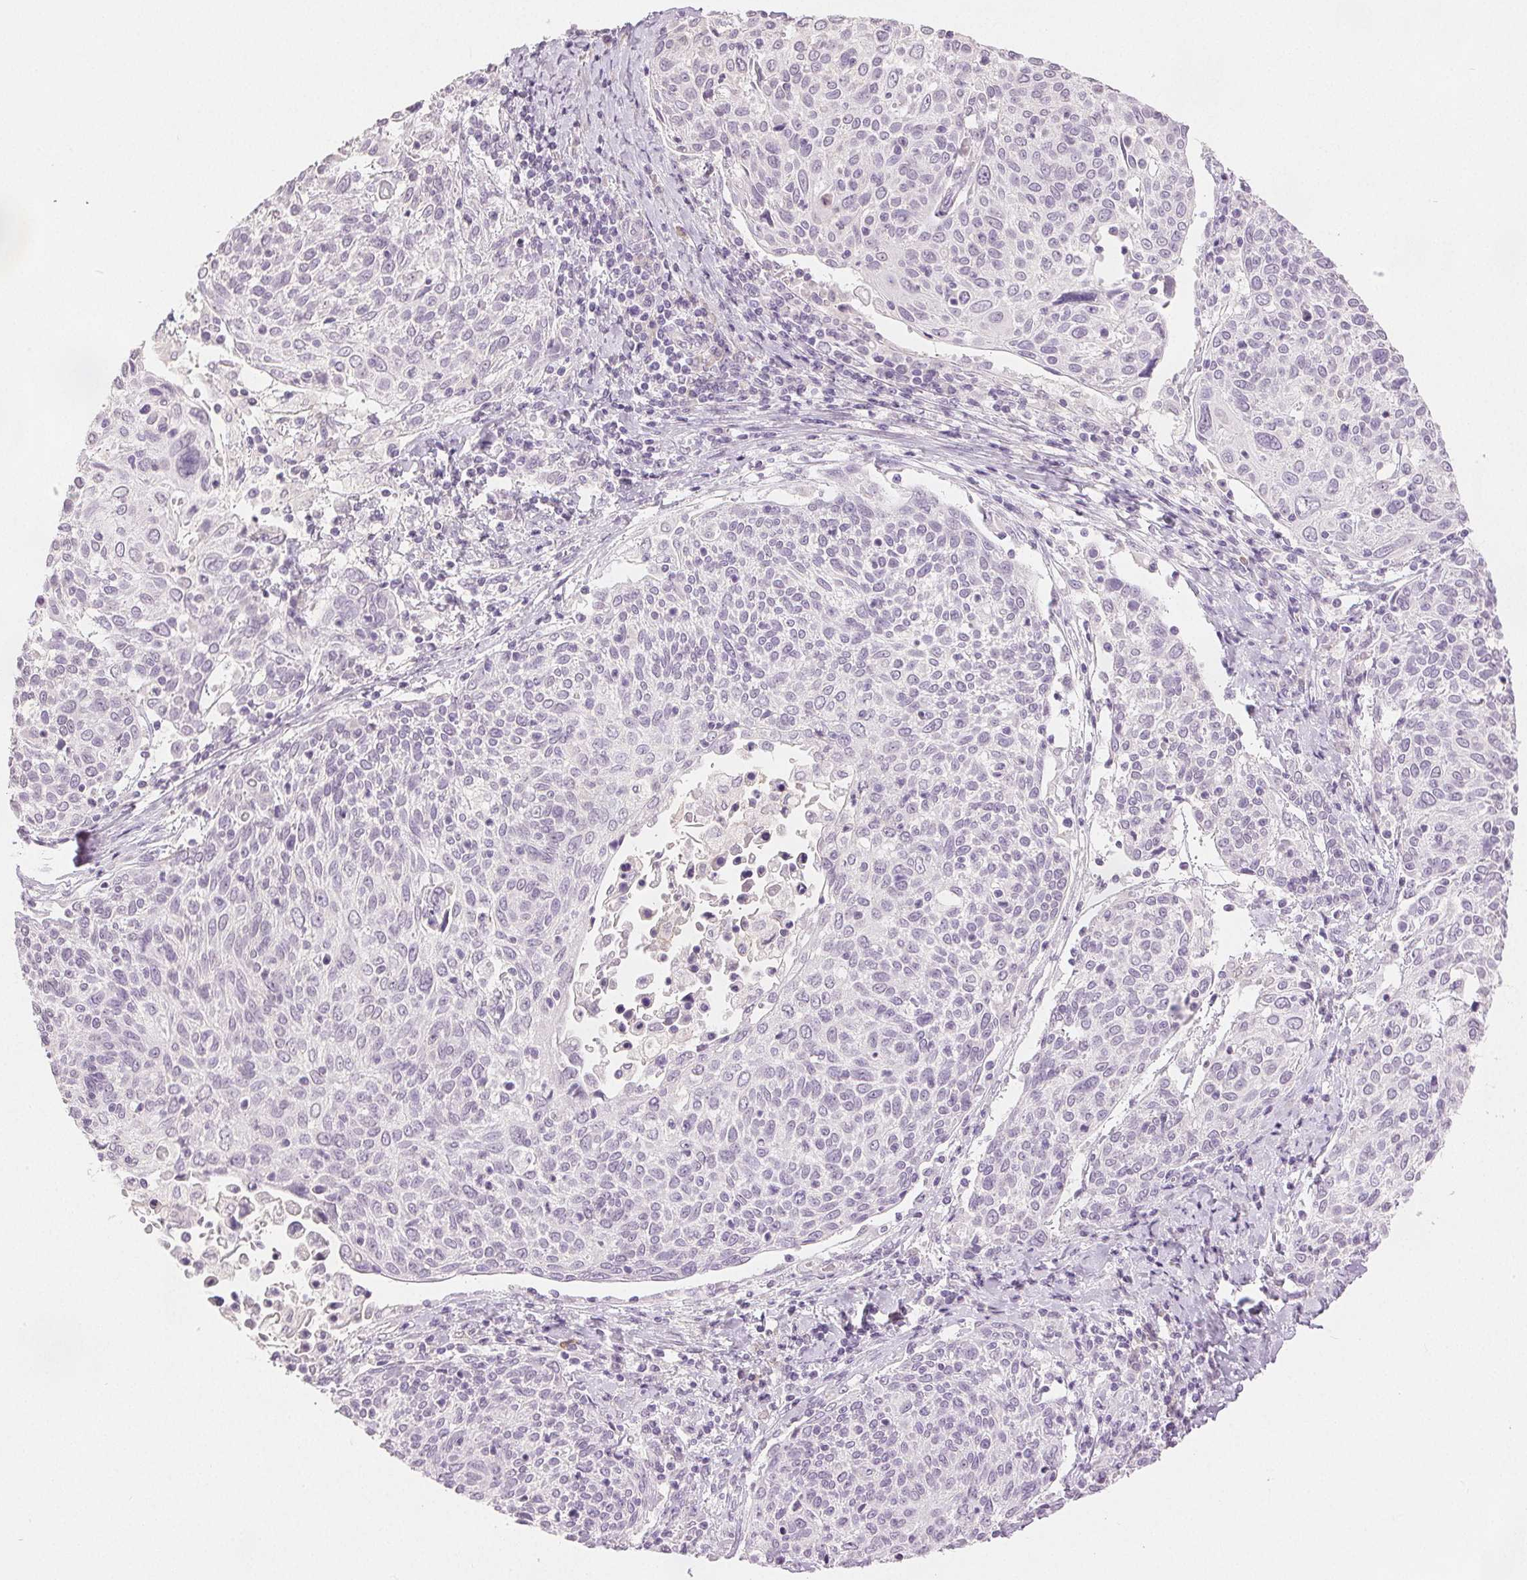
{"staining": {"intensity": "negative", "quantity": "none", "location": "none"}, "tissue": "cervical cancer", "cell_type": "Tumor cells", "image_type": "cancer", "snomed": [{"axis": "morphology", "description": "Squamous cell carcinoma, NOS"}, {"axis": "topography", "description": "Cervix"}], "caption": "This photomicrograph is of cervical cancer (squamous cell carcinoma) stained with immunohistochemistry to label a protein in brown with the nuclei are counter-stained blue. There is no expression in tumor cells.", "gene": "CA12", "patient": {"sex": "female", "age": 61}}